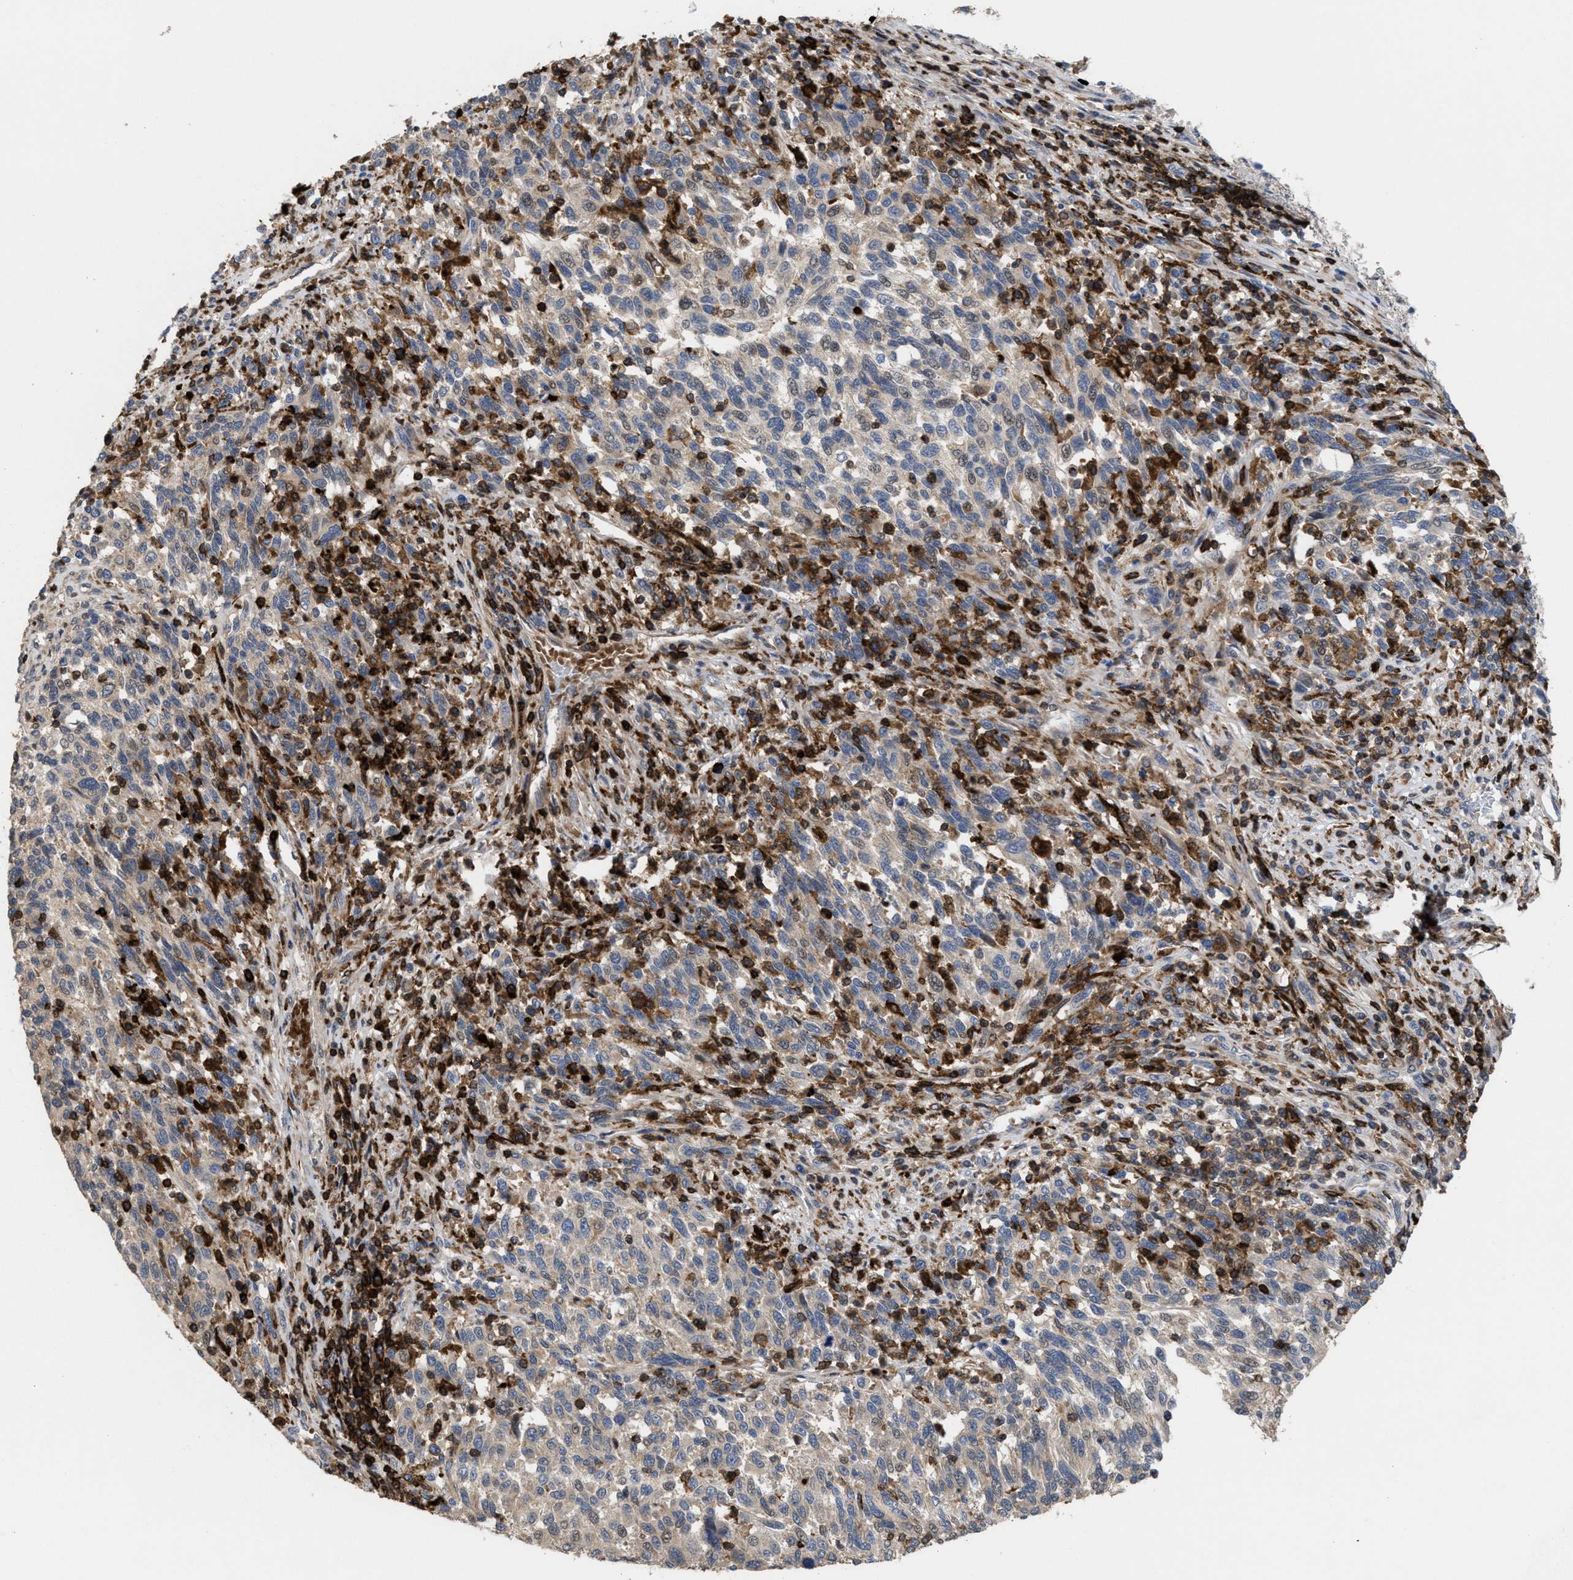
{"staining": {"intensity": "weak", "quantity": "<25%", "location": "cytoplasmic/membranous"}, "tissue": "melanoma", "cell_type": "Tumor cells", "image_type": "cancer", "snomed": [{"axis": "morphology", "description": "Malignant melanoma, Metastatic site"}, {"axis": "topography", "description": "Lymph node"}], "caption": "Immunohistochemistry image of neoplastic tissue: human melanoma stained with DAB exhibits no significant protein positivity in tumor cells. (DAB immunohistochemistry (IHC) with hematoxylin counter stain).", "gene": "PTPRE", "patient": {"sex": "male", "age": 61}}